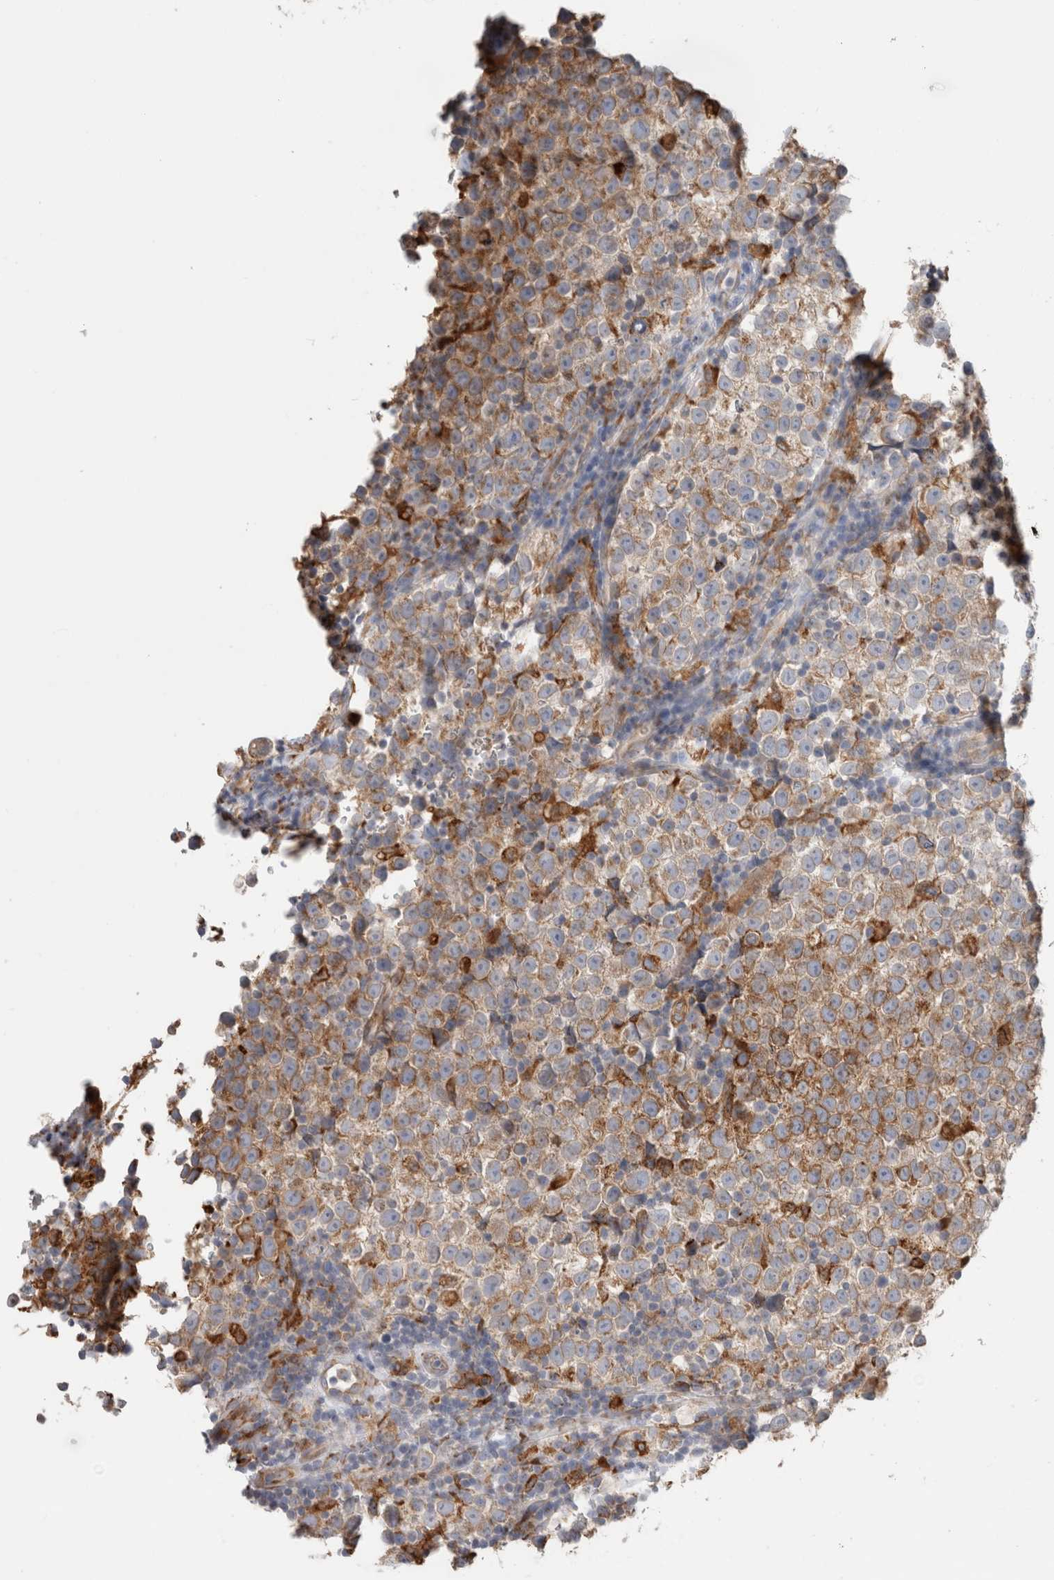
{"staining": {"intensity": "weak", "quantity": ">75%", "location": "cytoplasmic/membranous"}, "tissue": "testis cancer", "cell_type": "Tumor cells", "image_type": "cancer", "snomed": [{"axis": "morphology", "description": "Normal tissue, NOS"}, {"axis": "morphology", "description": "Seminoma, NOS"}, {"axis": "topography", "description": "Testis"}], "caption": "Immunohistochemical staining of seminoma (testis) shows low levels of weak cytoplasmic/membranous protein positivity in approximately >75% of tumor cells.", "gene": "P4HA1", "patient": {"sex": "male", "age": 43}}